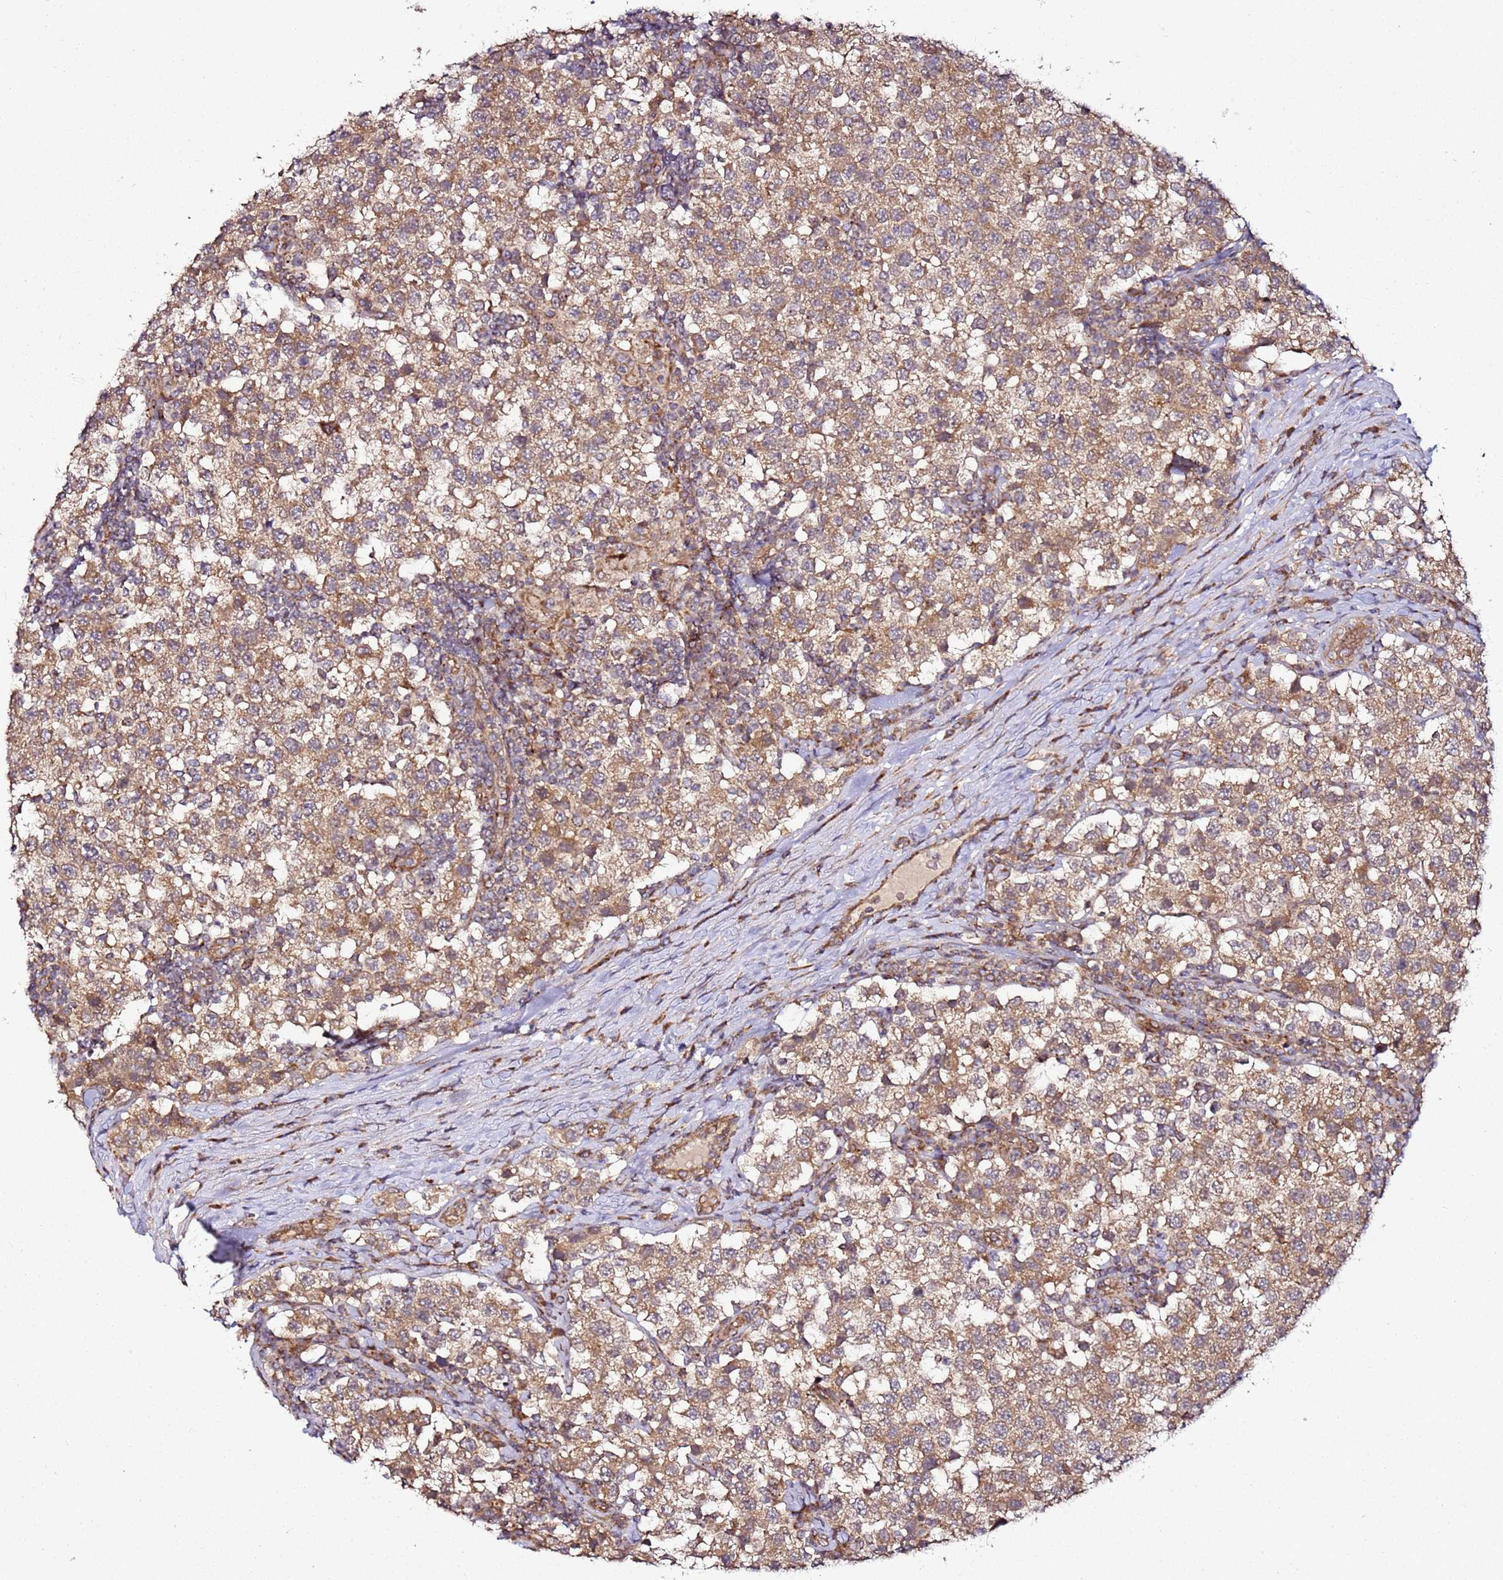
{"staining": {"intensity": "strong", "quantity": ">75%", "location": "cytoplasmic/membranous"}, "tissue": "testis cancer", "cell_type": "Tumor cells", "image_type": "cancer", "snomed": [{"axis": "morphology", "description": "Seminoma, NOS"}, {"axis": "topography", "description": "Testis"}], "caption": "Protein staining demonstrates strong cytoplasmic/membranous staining in approximately >75% of tumor cells in testis seminoma.", "gene": "TM2D2", "patient": {"sex": "male", "age": 34}}